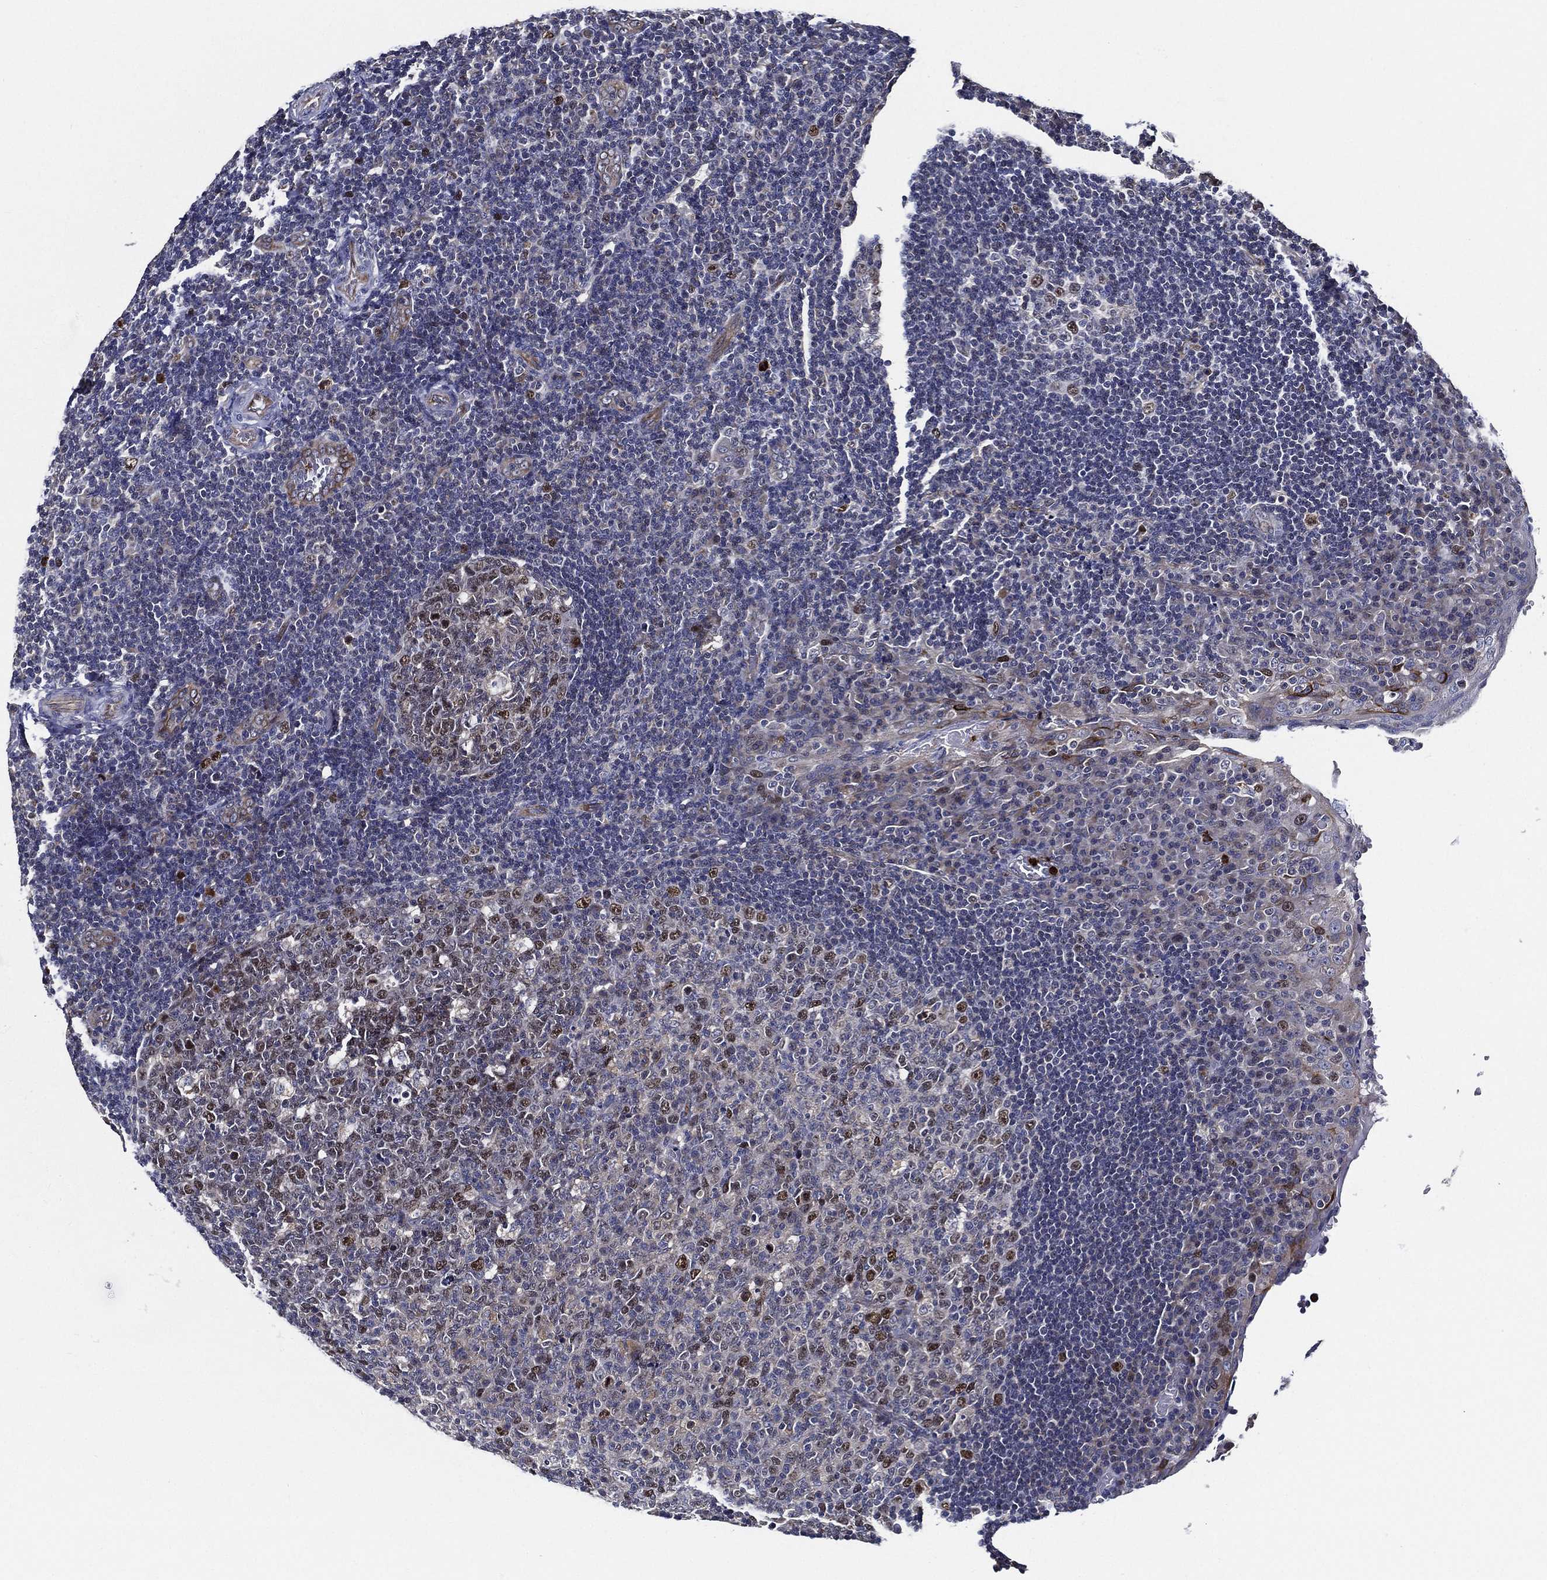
{"staining": {"intensity": "moderate", "quantity": "<25%", "location": "nuclear"}, "tissue": "tonsil", "cell_type": "Germinal center cells", "image_type": "normal", "snomed": [{"axis": "morphology", "description": "Normal tissue, NOS"}, {"axis": "topography", "description": "Tonsil"}], "caption": "There is low levels of moderate nuclear staining in germinal center cells of normal tonsil, as demonstrated by immunohistochemical staining (brown color).", "gene": "KIF20B", "patient": {"sex": "male", "age": 17}}